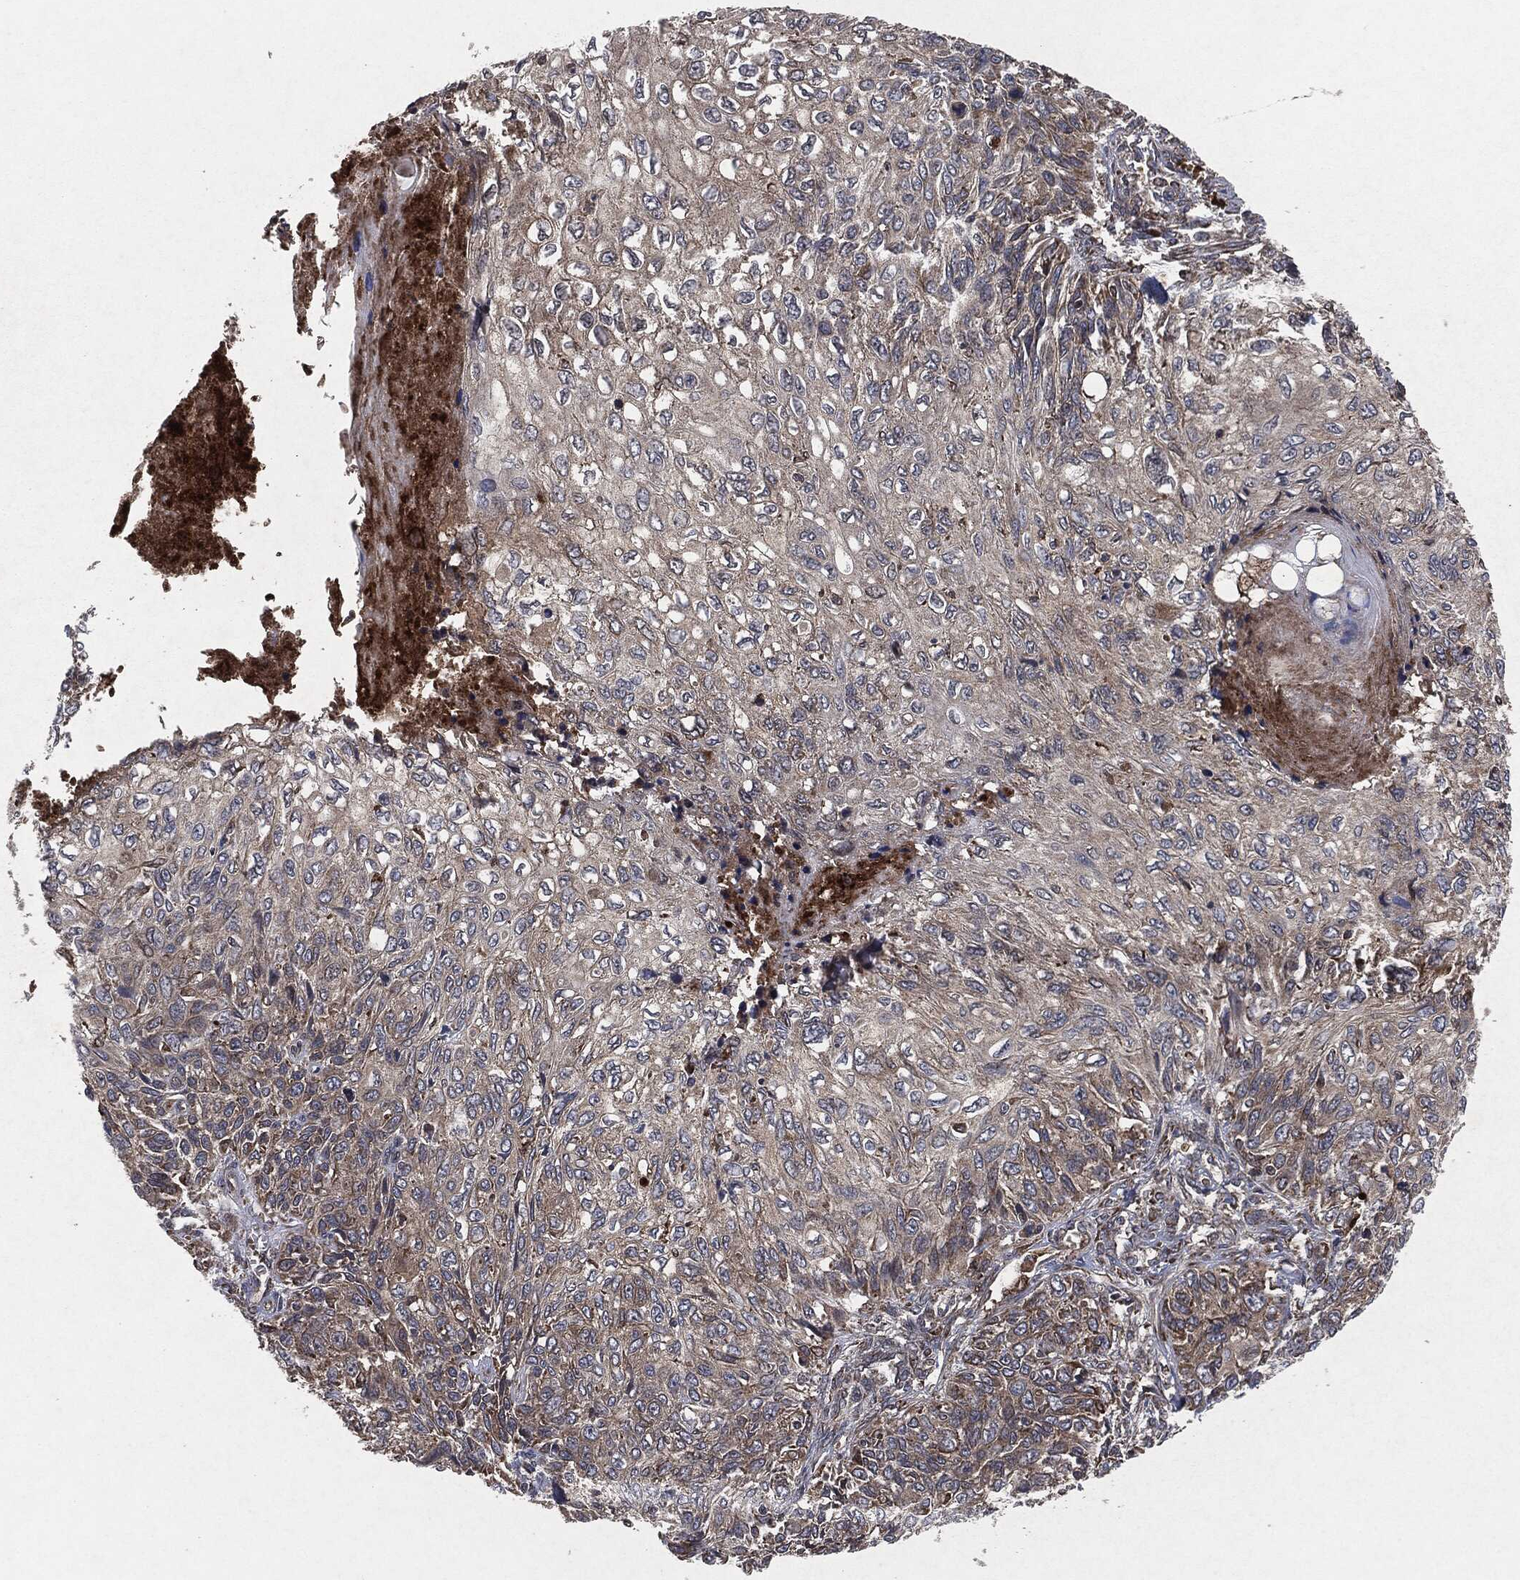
{"staining": {"intensity": "weak", "quantity": "<25%", "location": "cytoplasmic/membranous"}, "tissue": "skin cancer", "cell_type": "Tumor cells", "image_type": "cancer", "snomed": [{"axis": "morphology", "description": "Squamous cell carcinoma, NOS"}, {"axis": "topography", "description": "Skin"}], "caption": "Protein analysis of skin cancer shows no significant expression in tumor cells.", "gene": "RAF1", "patient": {"sex": "male", "age": 92}}